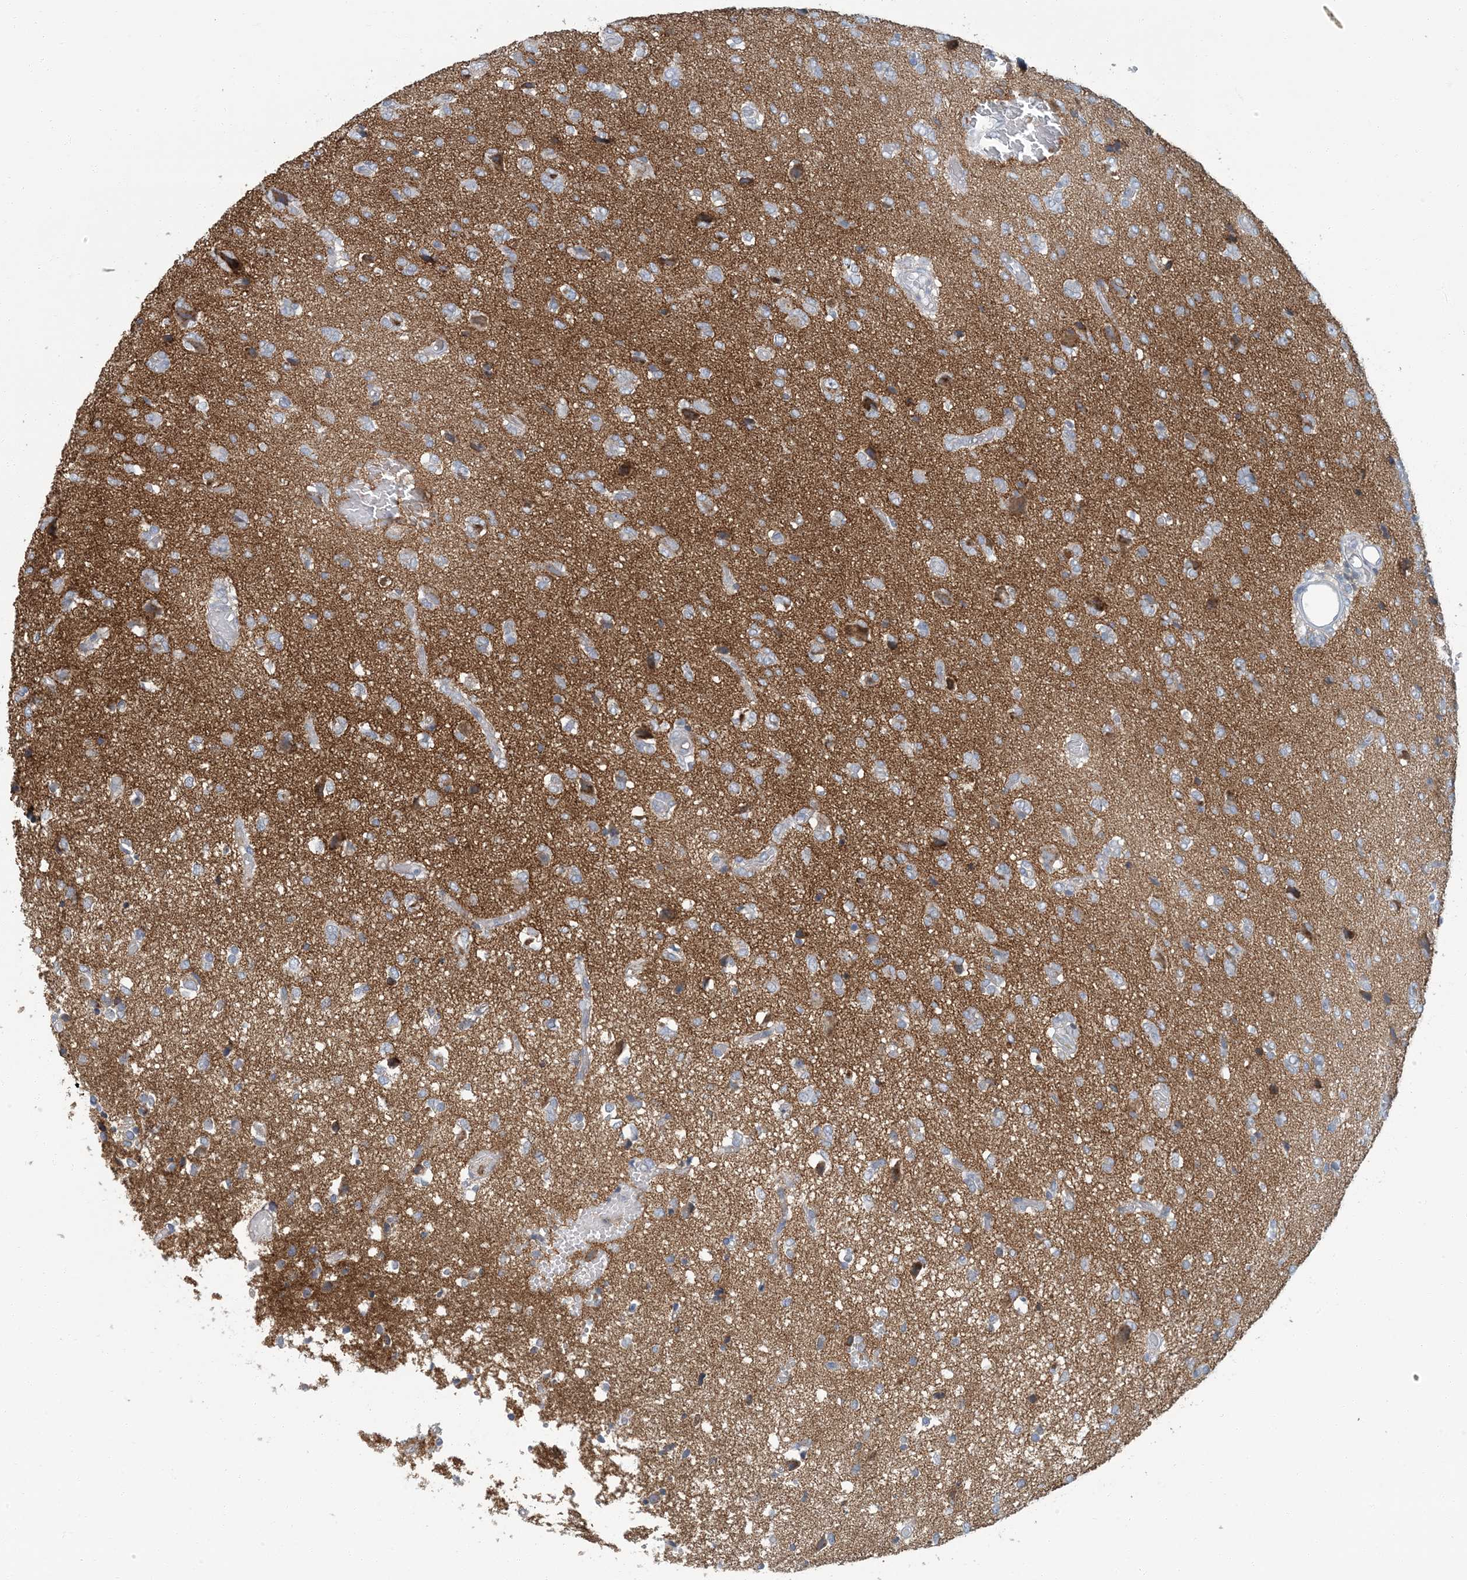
{"staining": {"intensity": "negative", "quantity": "none", "location": "none"}, "tissue": "glioma", "cell_type": "Tumor cells", "image_type": "cancer", "snomed": [{"axis": "morphology", "description": "Glioma, malignant, High grade"}, {"axis": "topography", "description": "Brain"}], "caption": "A photomicrograph of human glioma is negative for staining in tumor cells.", "gene": "EPHA4", "patient": {"sex": "female", "age": 59}}